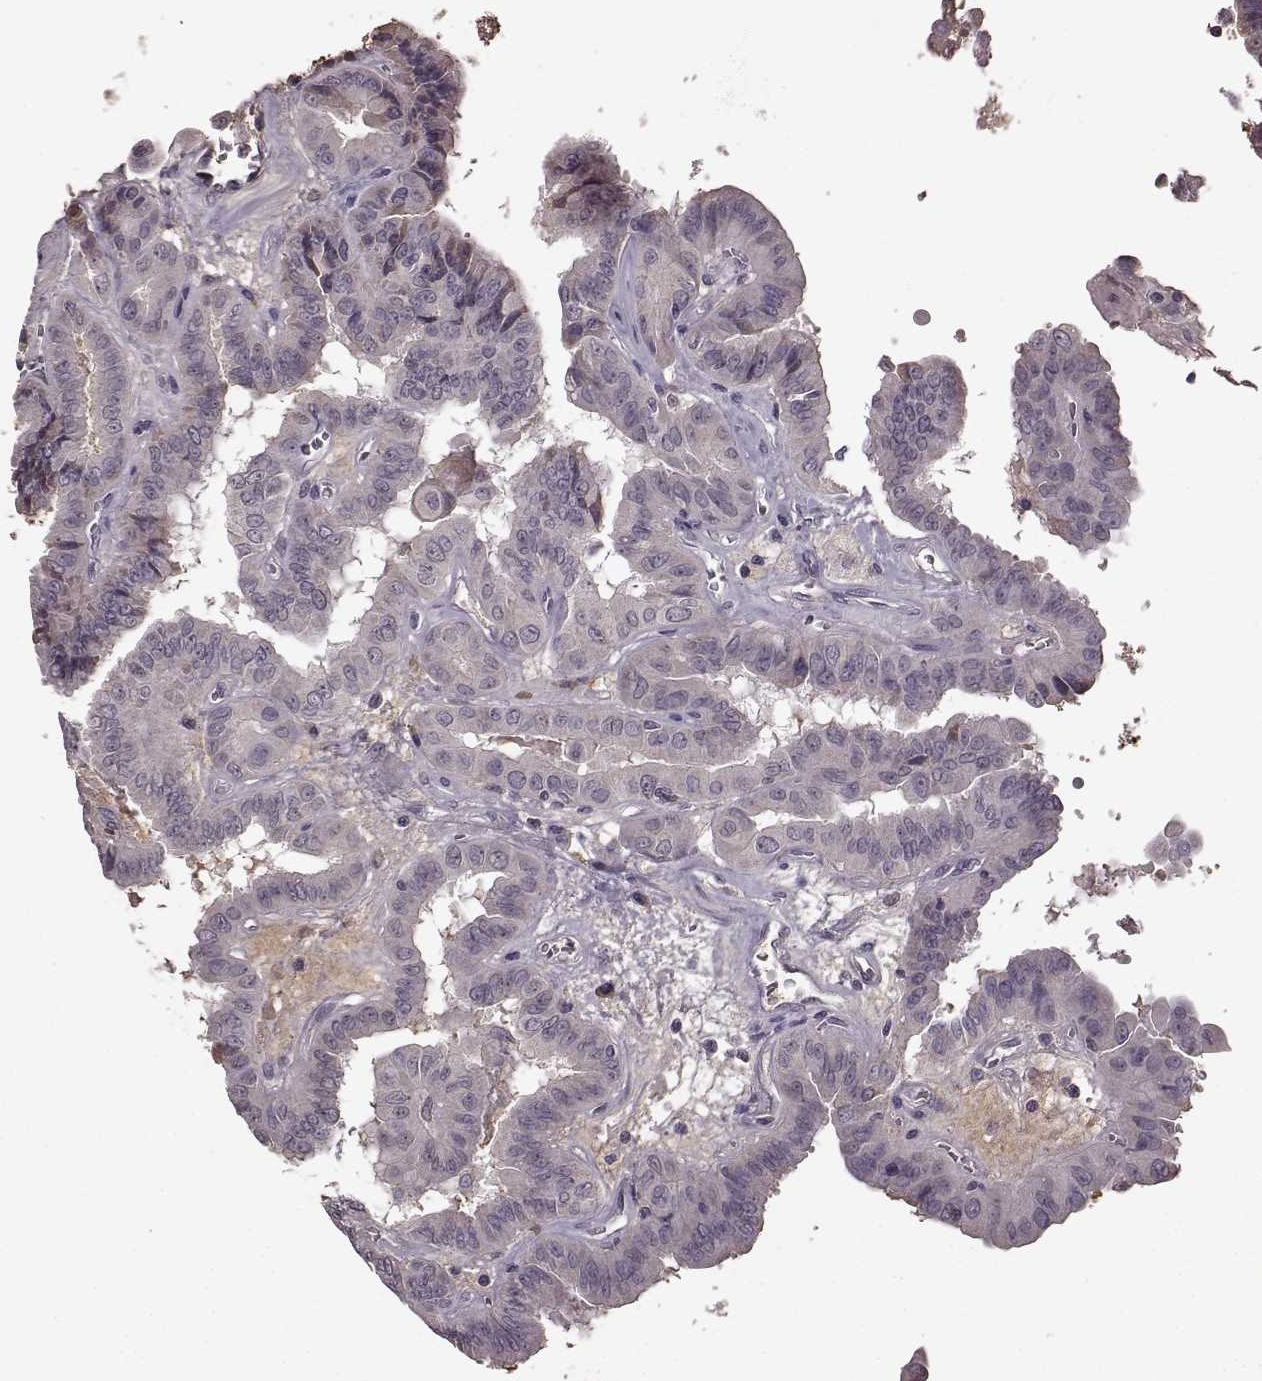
{"staining": {"intensity": "negative", "quantity": "none", "location": "none"}, "tissue": "thyroid cancer", "cell_type": "Tumor cells", "image_type": "cancer", "snomed": [{"axis": "morphology", "description": "Papillary adenocarcinoma, NOS"}, {"axis": "topography", "description": "Thyroid gland"}], "caption": "Immunohistochemistry photomicrograph of human papillary adenocarcinoma (thyroid) stained for a protein (brown), which exhibits no positivity in tumor cells.", "gene": "NRL", "patient": {"sex": "female", "age": 37}}